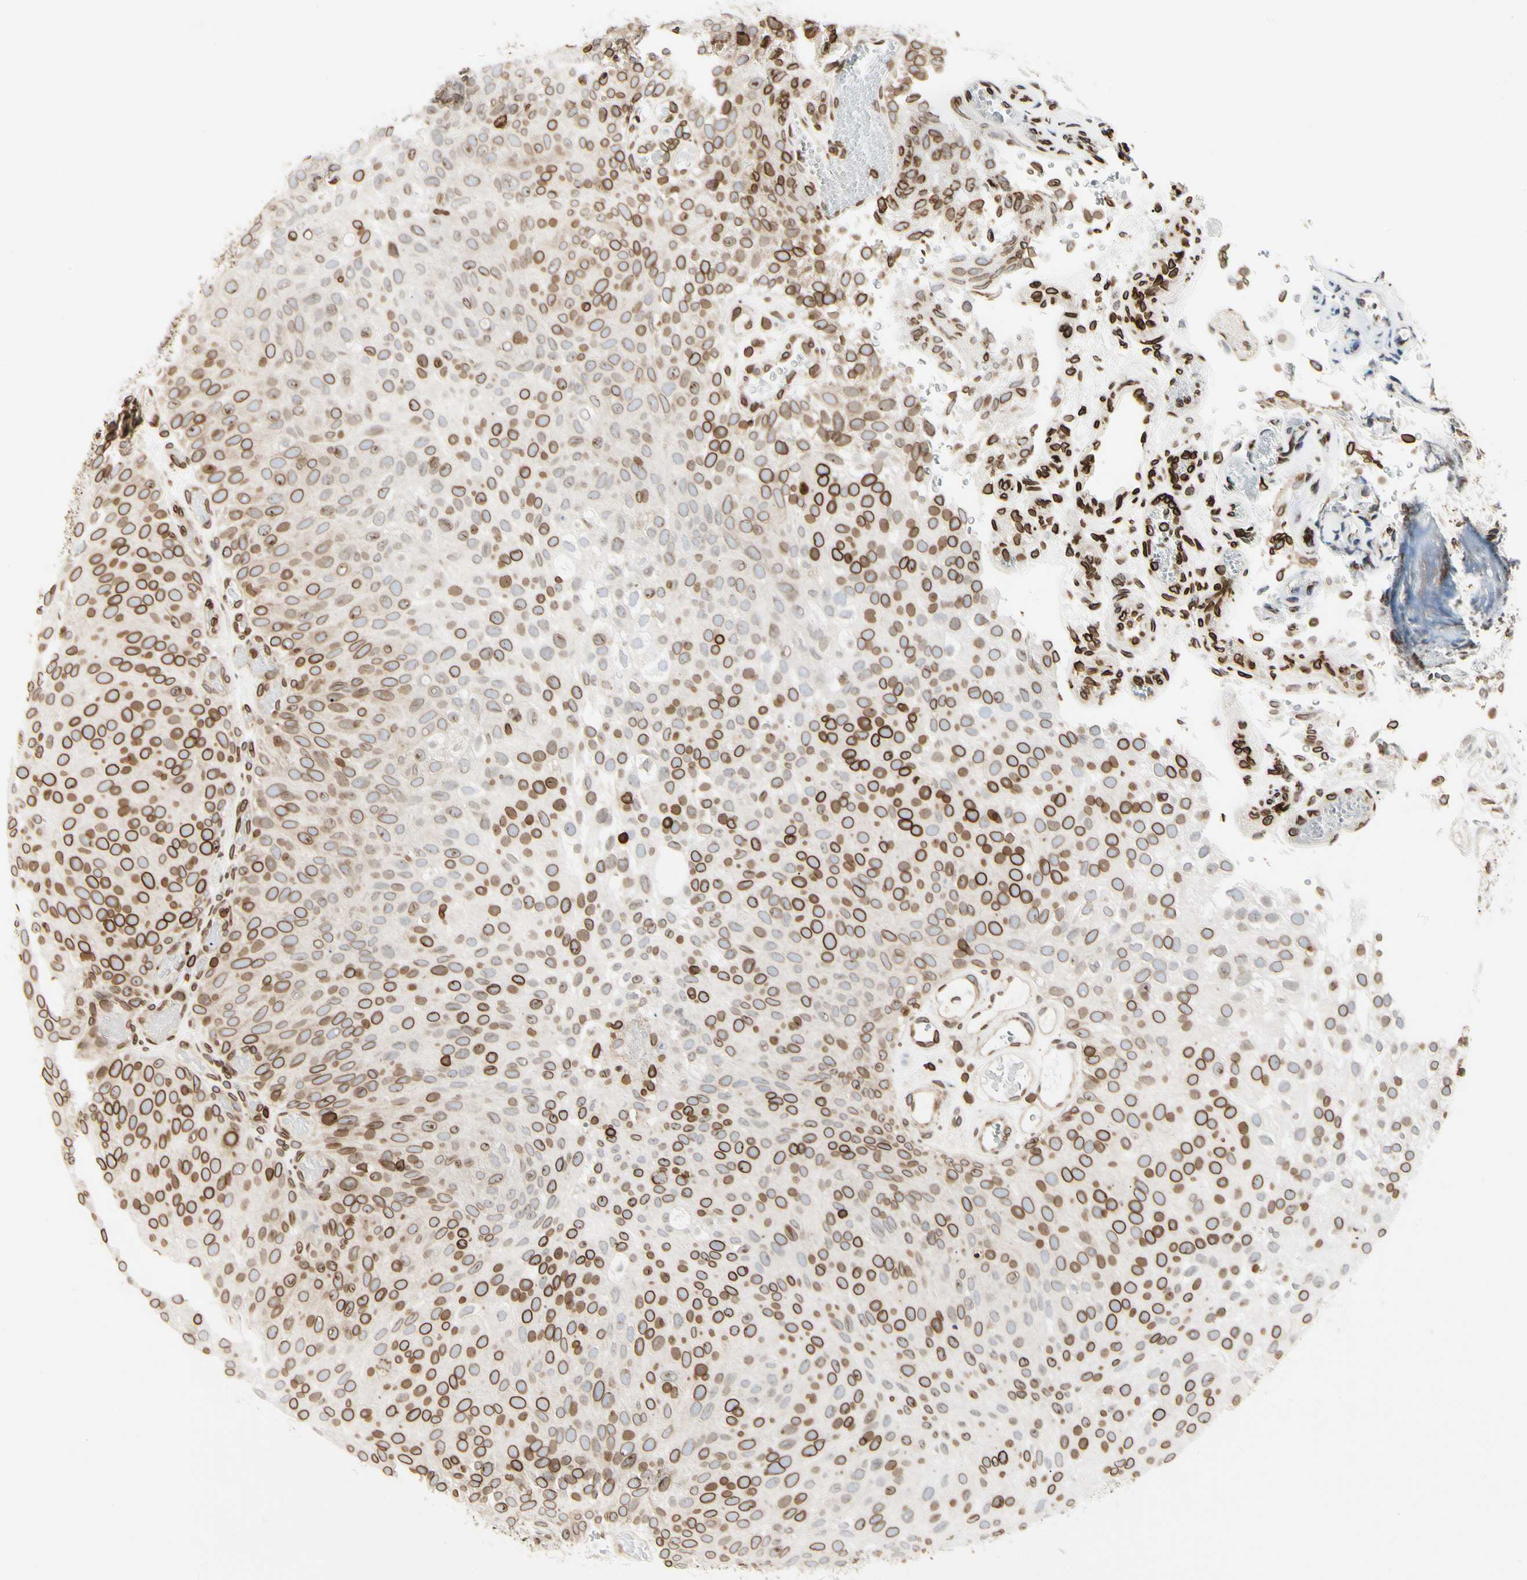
{"staining": {"intensity": "moderate", "quantity": ">75%", "location": "cytoplasmic/membranous,nuclear"}, "tissue": "urothelial cancer", "cell_type": "Tumor cells", "image_type": "cancer", "snomed": [{"axis": "morphology", "description": "Urothelial carcinoma, Low grade"}, {"axis": "topography", "description": "Urinary bladder"}], "caption": "Immunohistochemistry photomicrograph of neoplastic tissue: human urothelial cancer stained using immunohistochemistry (IHC) shows medium levels of moderate protein expression localized specifically in the cytoplasmic/membranous and nuclear of tumor cells, appearing as a cytoplasmic/membranous and nuclear brown color.", "gene": "TMPO", "patient": {"sex": "male", "age": 78}}